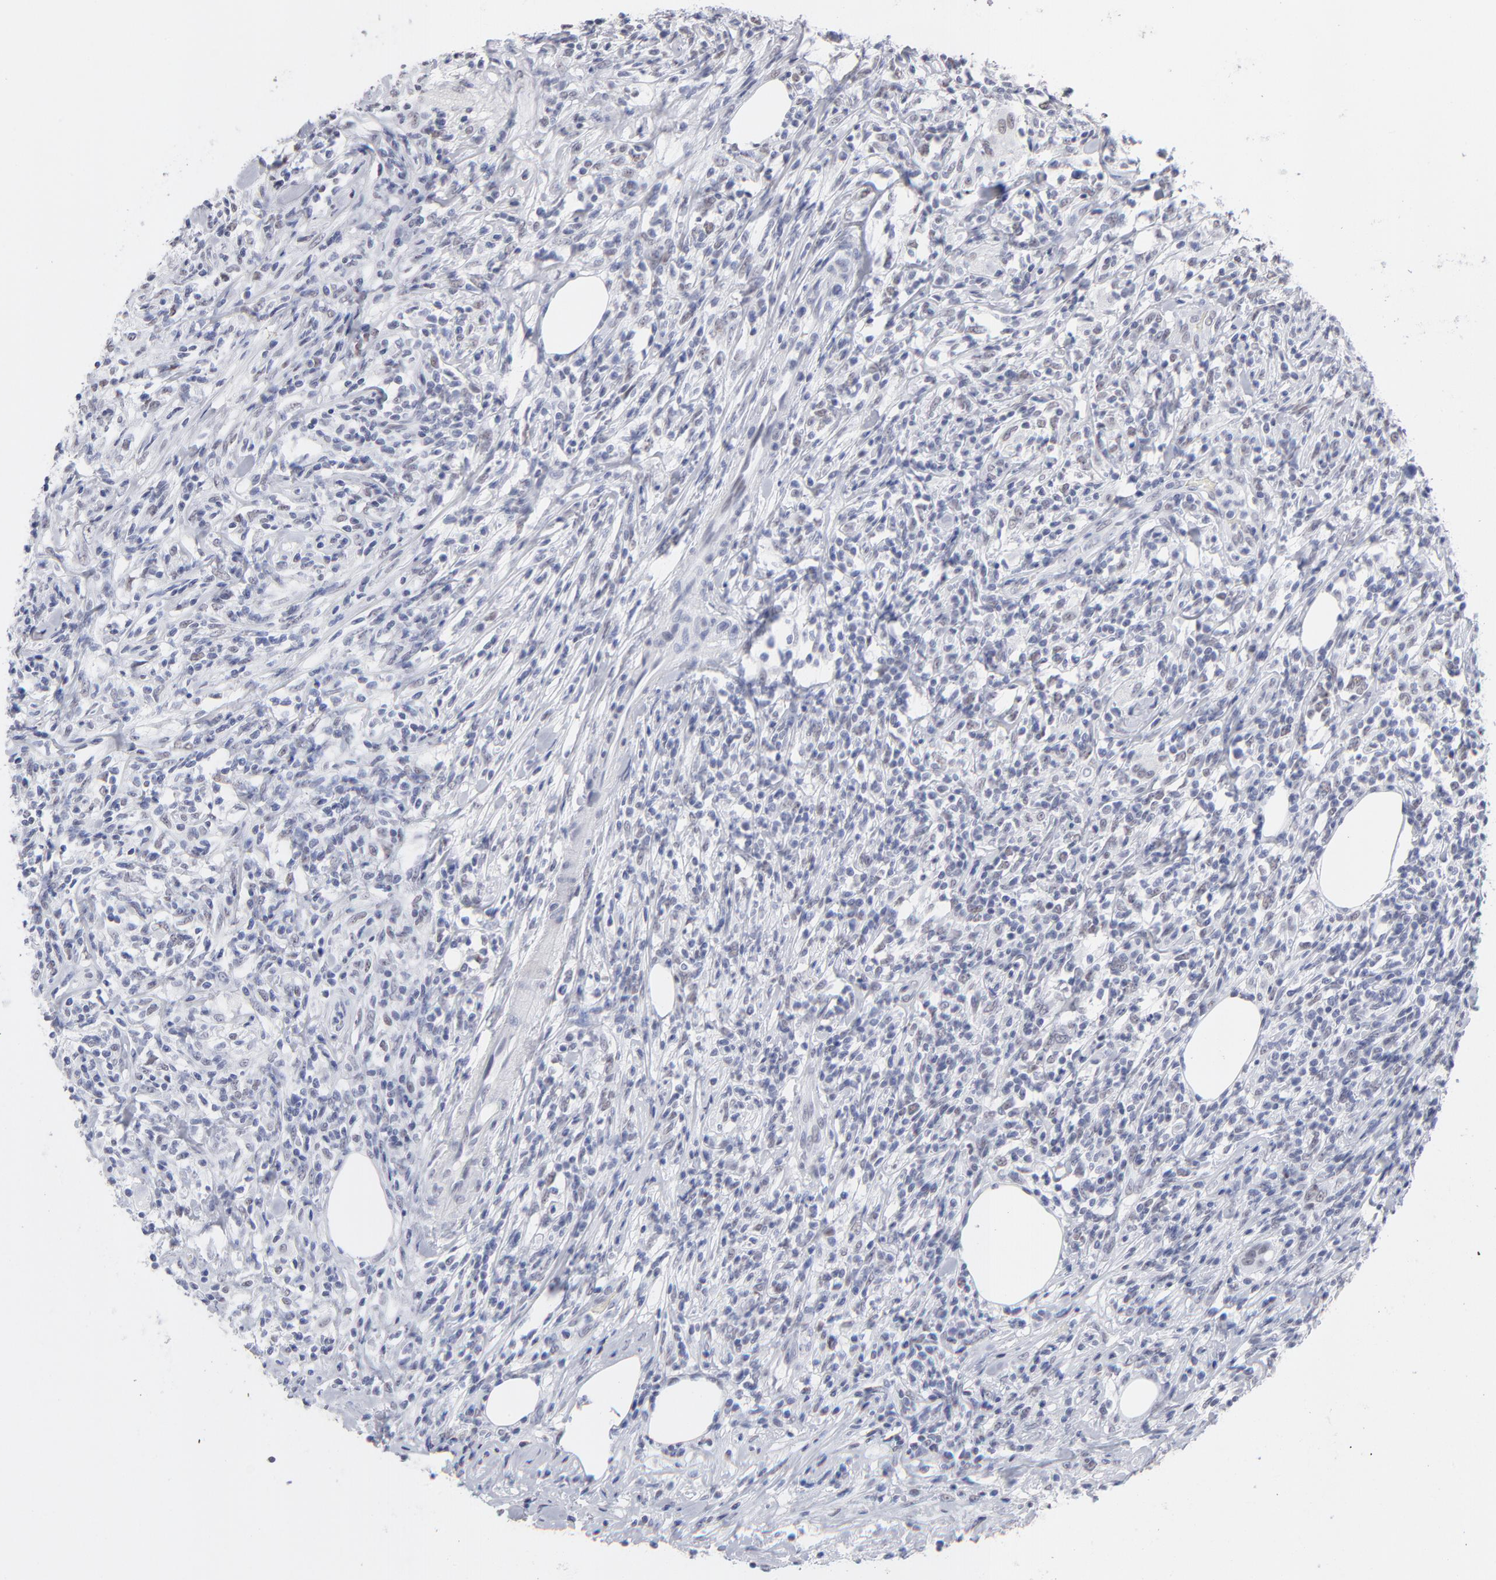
{"staining": {"intensity": "moderate", "quantity": "<25%", "location": "nuclear"}, "tissue": "lymphoma", "cell_type": "Tumor cells", "image_type": "cancer", "snomed": [{"axis": "morphology", "description": "Malignant lymphoma, non-Hodgkin's type, High grade"}, {"axis": "topography", "description": "Lymph node"}], "caption": "IHC staining of malignant lymphoma, non-Hodgkin's type (high-grade), which reveals low levels of moderate nuclear staining in about <25% of tumor cells indicating moderate nuclear protein positivity. The staining was performed using DAB (3,3'-diaminobenzidine) (brown) for protein detection and nuclei were counterstained in hematoxylin (blue).", "gene": "SNRPB", "patient": {"sex": "female", "age": 84}}